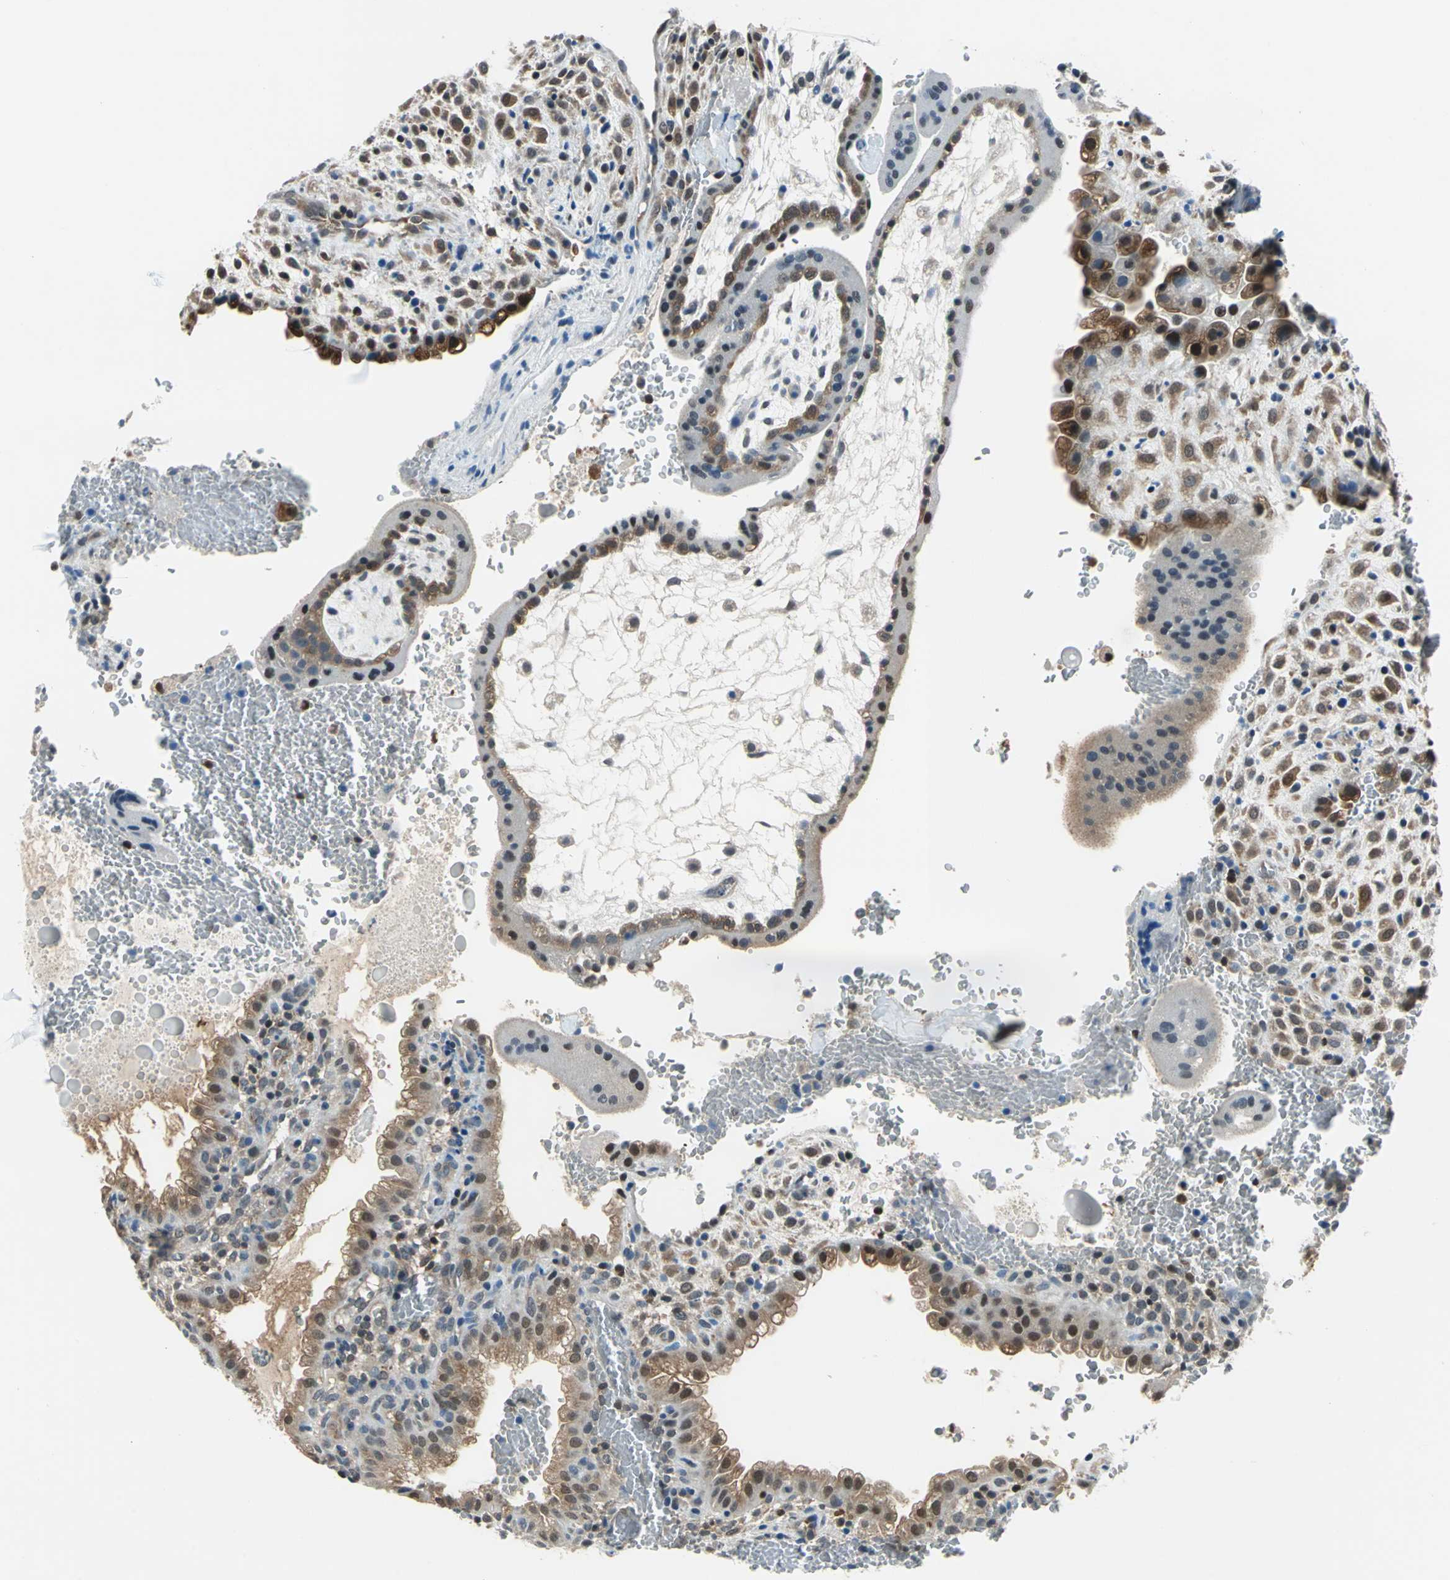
{"staining": {"intensity": "moderate", "quantity": "25%-75%", "location": "cytoplasmic/membranous"}, "tissue": "placenta", "cell_type": "Decidual cells", "image_type": "normal", "snomed": [{"axis": "morphology", "description": "Normal tissue, NOS"}, {"axis": "topography", "description": "Placenta"}], "caption": "This histopathology image displays IHC staining of unremarkable placenta, with medium moderate cytoplasmic/membranous expression in about 25%-75% of decidual cells.", "gene": "PSME1", "patient": {"sex": "female", "age": 35}}